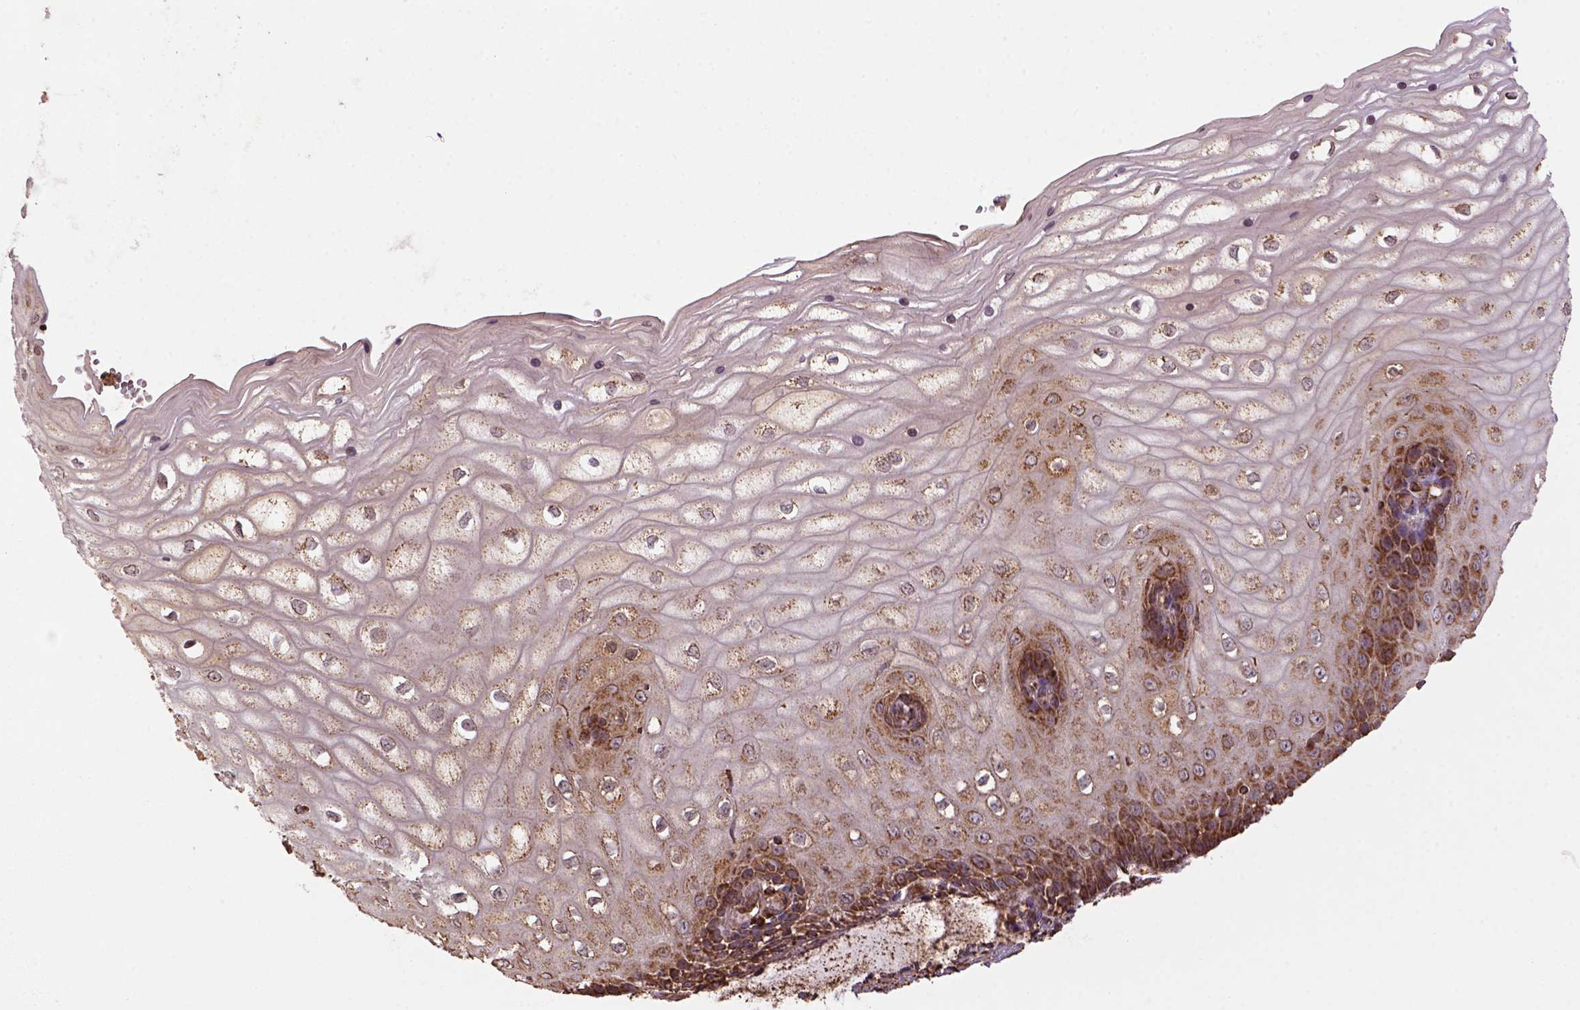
{"staining": {"intensity": "strong", "quantity": ">75%", "location": "cytoplasmic/membranous"}, "tissue": "cervix", "cell_type": "Glandular cells", "image_type": "normal", "snomed": [{"axis": "morphology", "description": "Normal tissue, NOS"}, {"axis": "topography", "description": "Cervix"}], "caption": "Cervix was stained to show a protein in brown. There is high levels of strong cytoplasmic/membranous staining in approximately >75% of glandular cells. (DAB IHC, brown staining for protein, blue staining for nuclei).", "gene": "MAPK8IP3", "patient": {"sex": "female", "age": 37}}